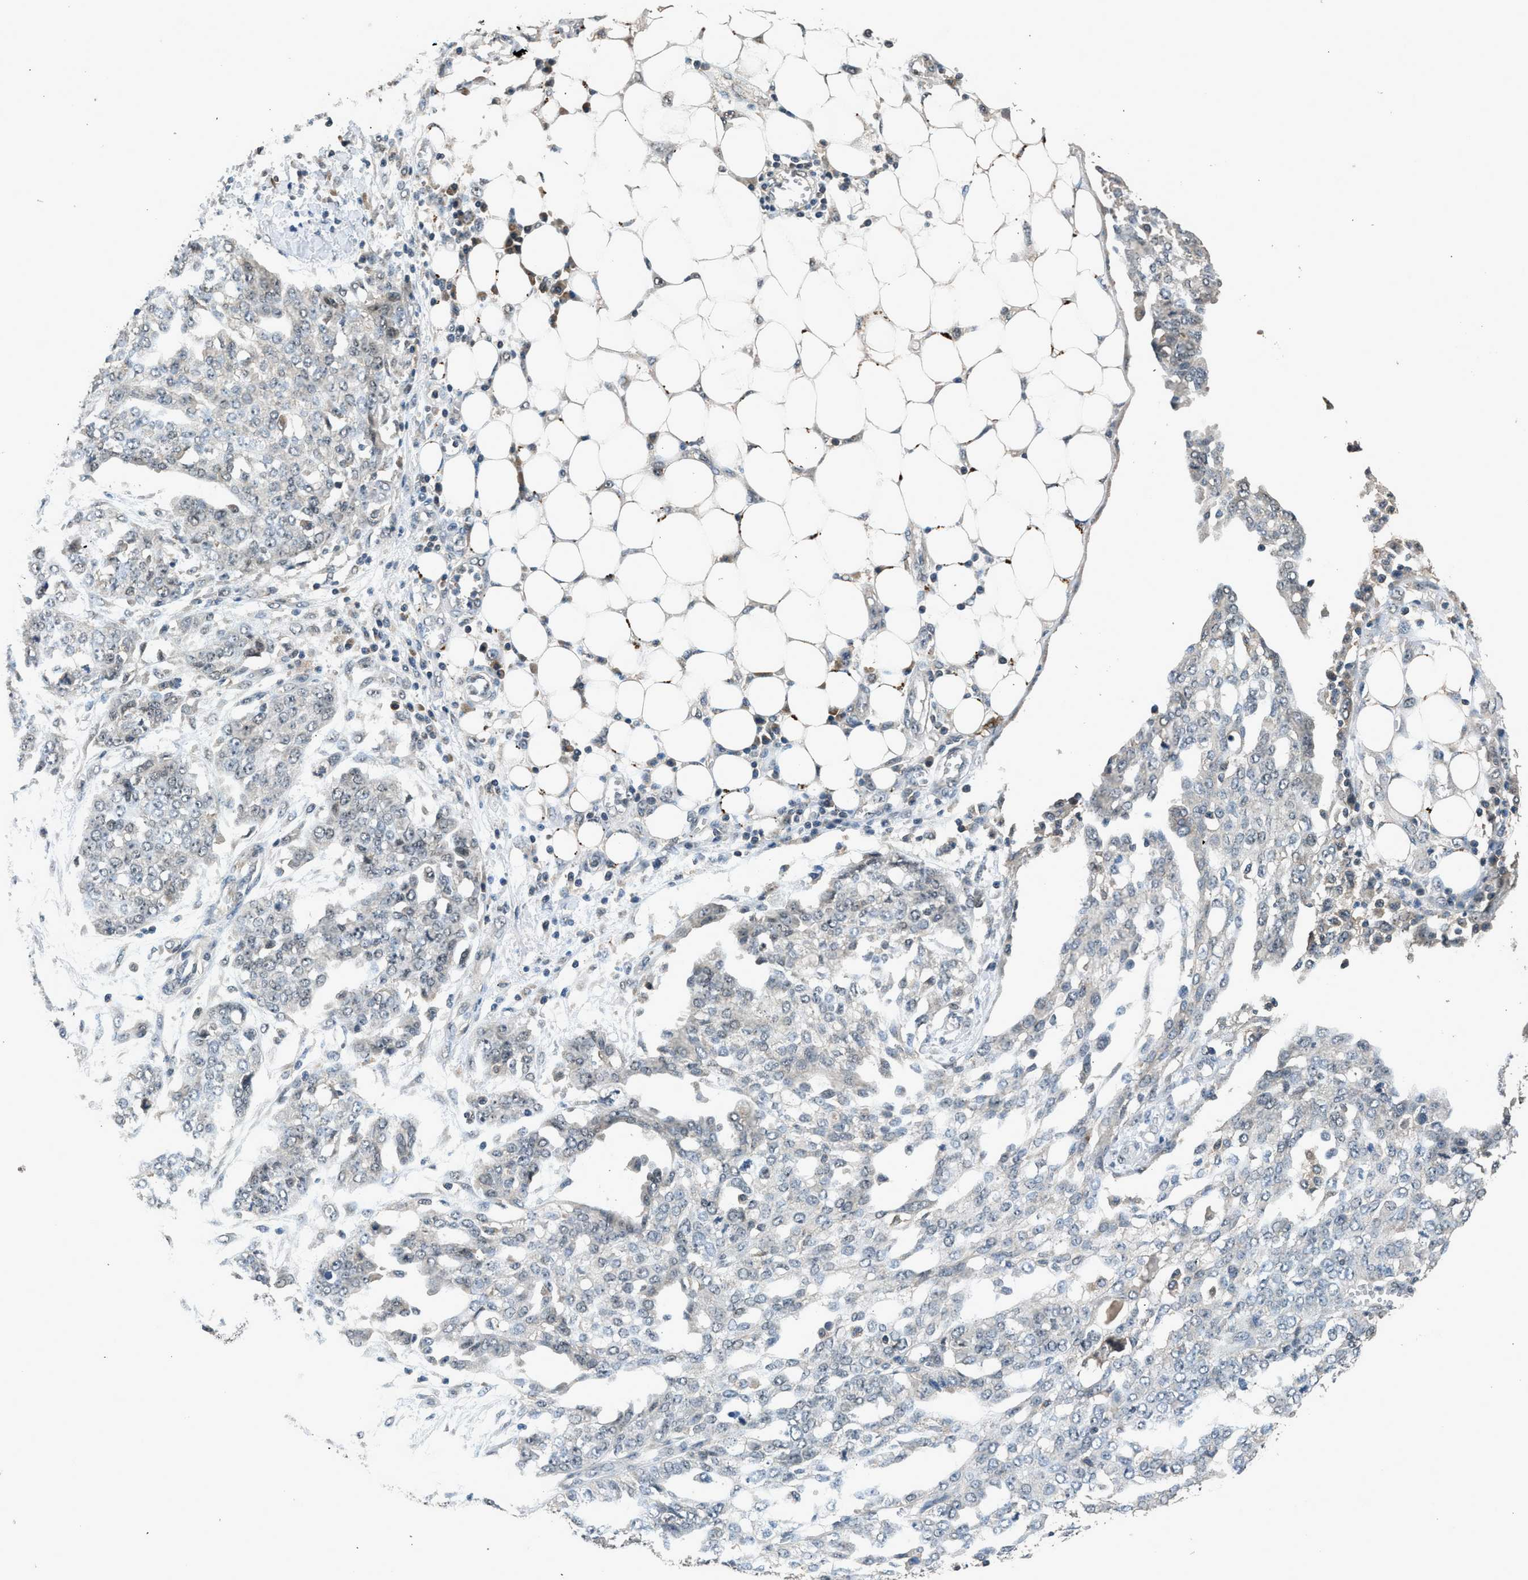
{"staining": {"intensity": "negative", "quantity": "none", "location": "none"}, "tissue": "ovarian cancer", "cell_type": "Tumor cells", "image_type": "cancer", "snomed": [{"axis": "morphology", "description": "Cystadenocarcinoma, serous, NOS"}, {"axis": "topography", "description": "Soft tissue"}, {"axis": "topography", "description": "Ovary"}], "caption": "This is a image of immunohistochemistry staining of serous cystadenocarcinoma (ovarian), which shows no staining in tumor cells. Brightfield microscopy of IHC stained with DAB (3,3'-diaminobenzidine) (brown) and hematoxylin (blue), captured at high magnification.", "gene": "SLC15A4", "patient": {"sex": "female", "age": 57}}